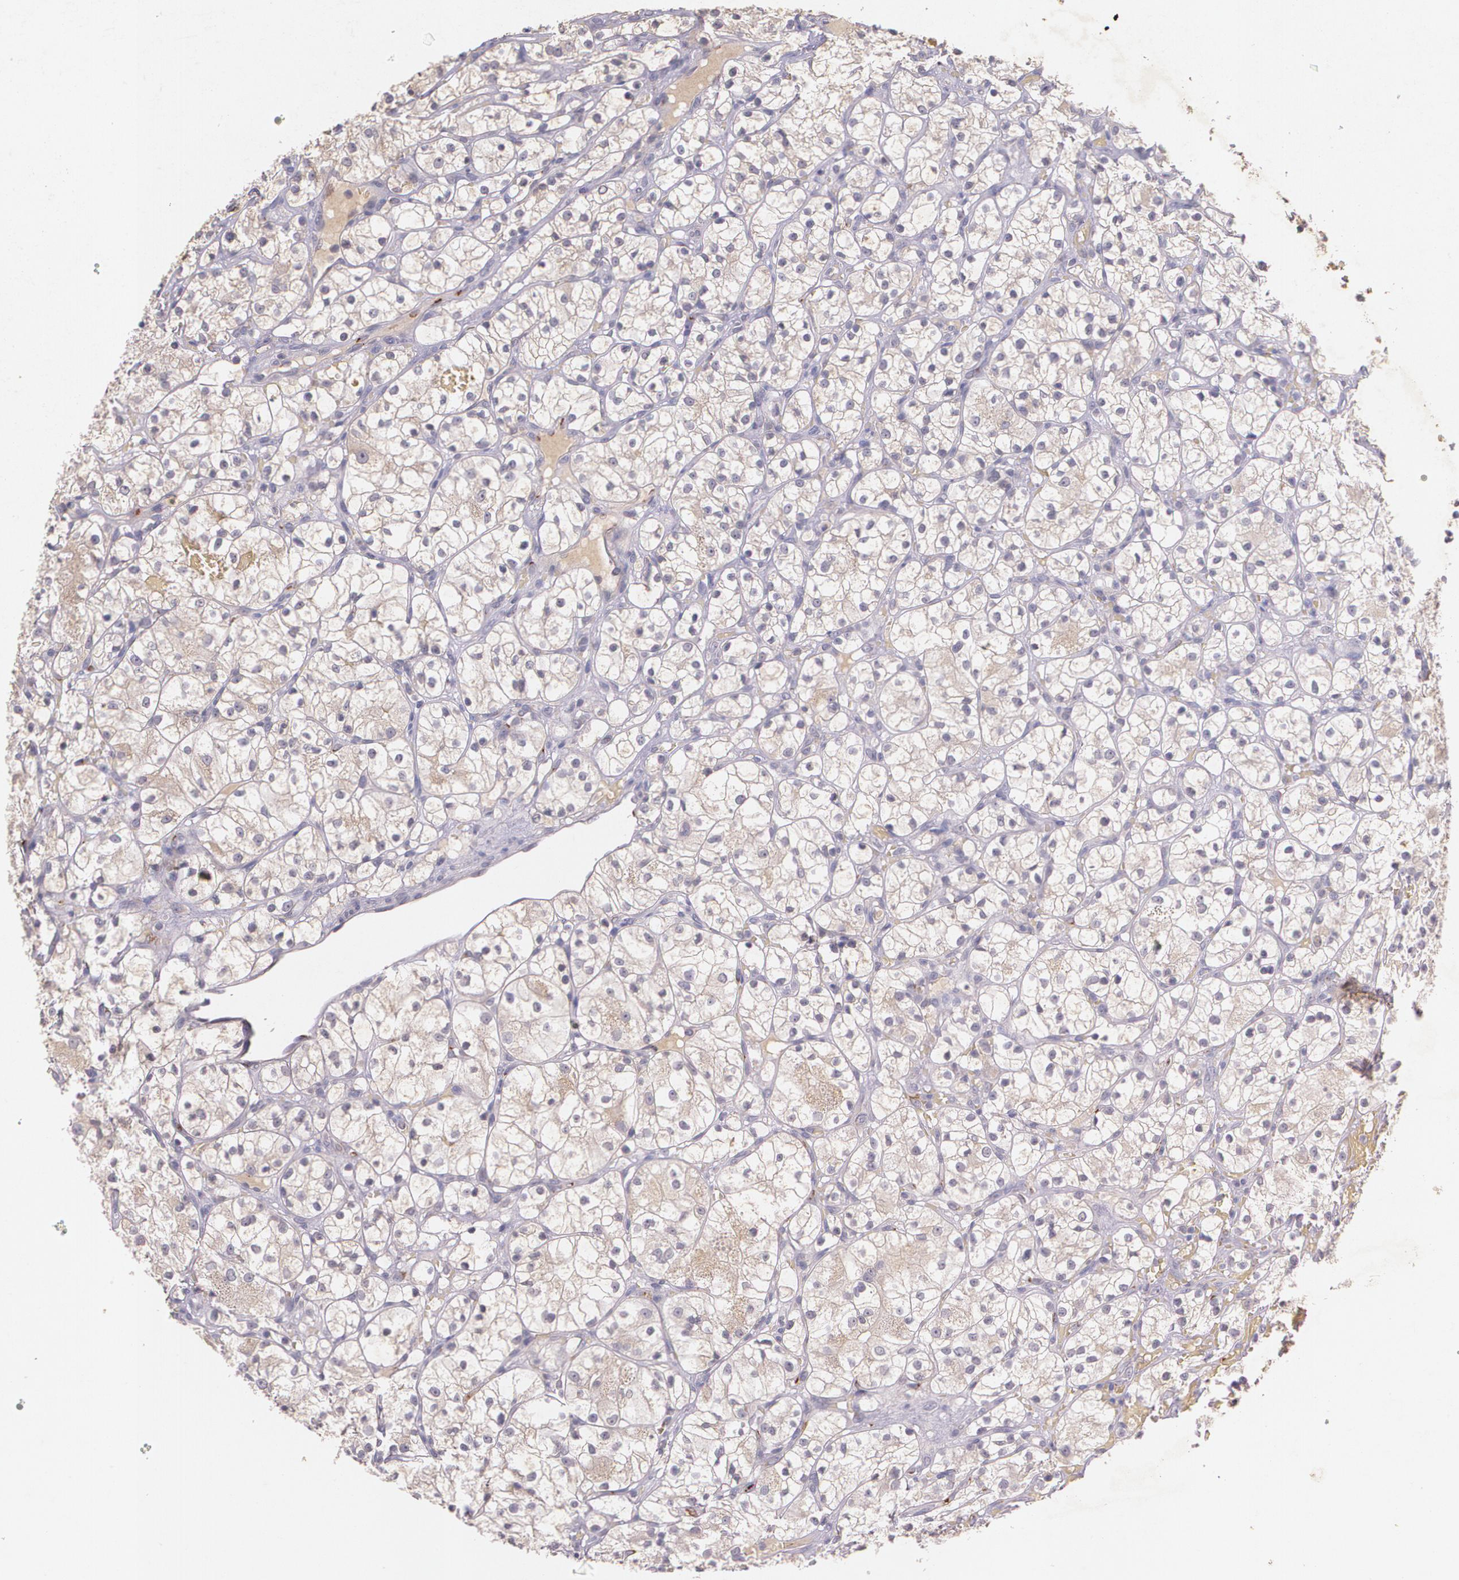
{"staining": {"intensity": "weak", "quantity": ">75%", "location": "cytoplasmic/membranous"}, "tissue": "renal cancer", "cell_type": "Tumor cells", "image_type": "cancer", "snomed": [{"axis": "morphology", "description": "Adenocarcinoma, NOS"}, {"axis": "topography", "description": "Kidney"}], "caption": "A micrograph of human renal cancer stained for a protein displays weak cytoplasmic/membranous brown staining in tumor cells.", "gene": "TM4SF1", "patient": {"sex": "female", "age": 60}}